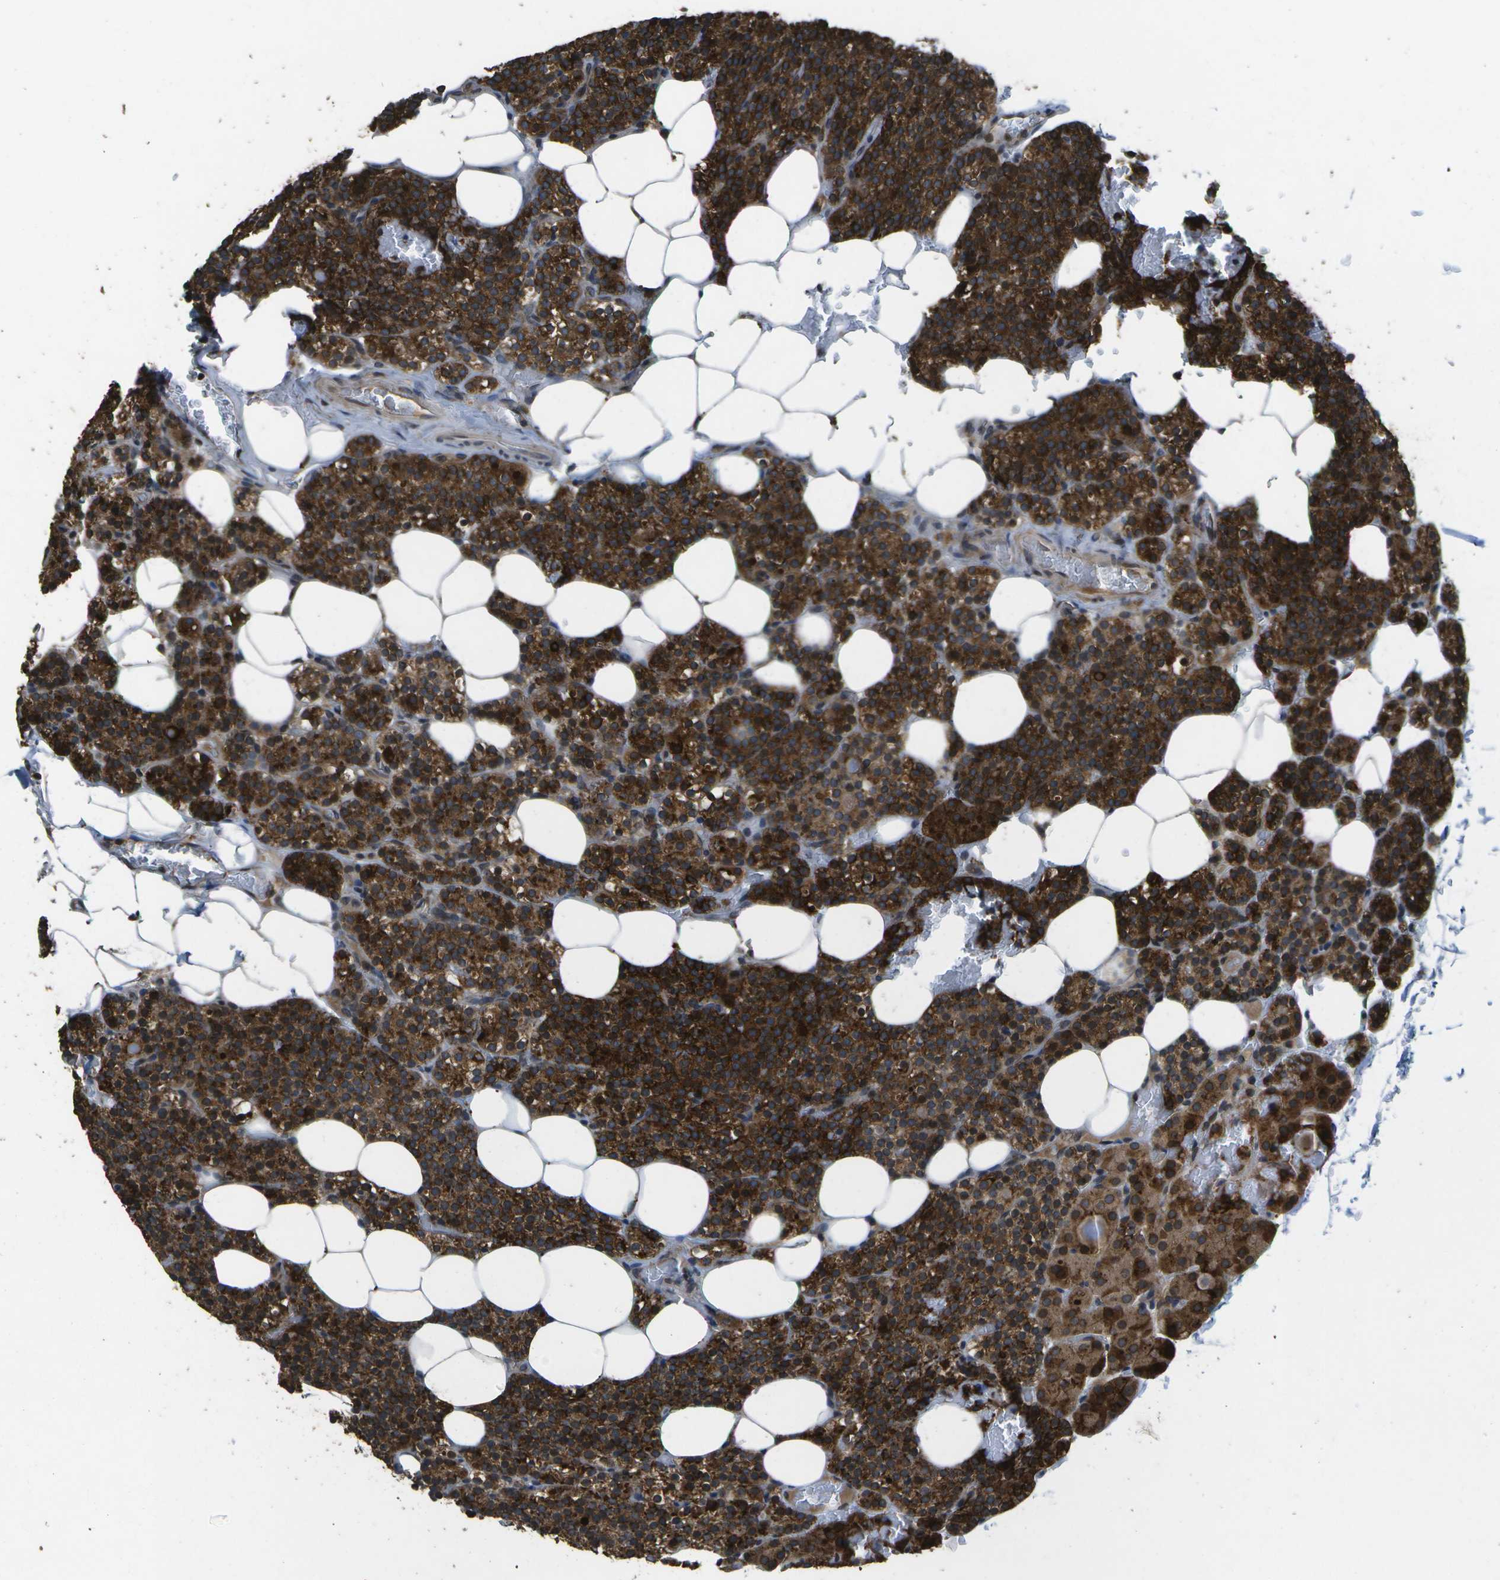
{"staining": {"intensity": "strong", "quantity": ">75%", "location": "cytoplasmic/membranous"}, "tissue": "parathyroid gland", "cell_type": "Glandular cells", "image_type": "normal", "snomed": [{"axis": "morphology", "description": "Normal tissue, NOS"}, {"axis": "morphology", "description": "Inflammation chronic"}, {"axis": "morphology", "description": "Goiter, colloid"}, {"axis": "topography", "description": "Thyroid gland"}, {"axis": "topography", "description": "Parathyroid gland"}], "caption": "Parathyroid gland stained with immunohistochemistry shows strong cytoplasmic/membranous staining in about >75% of glandular cells.", "gene": "HFE", "patient": {"sex": "male", "age": 65}}